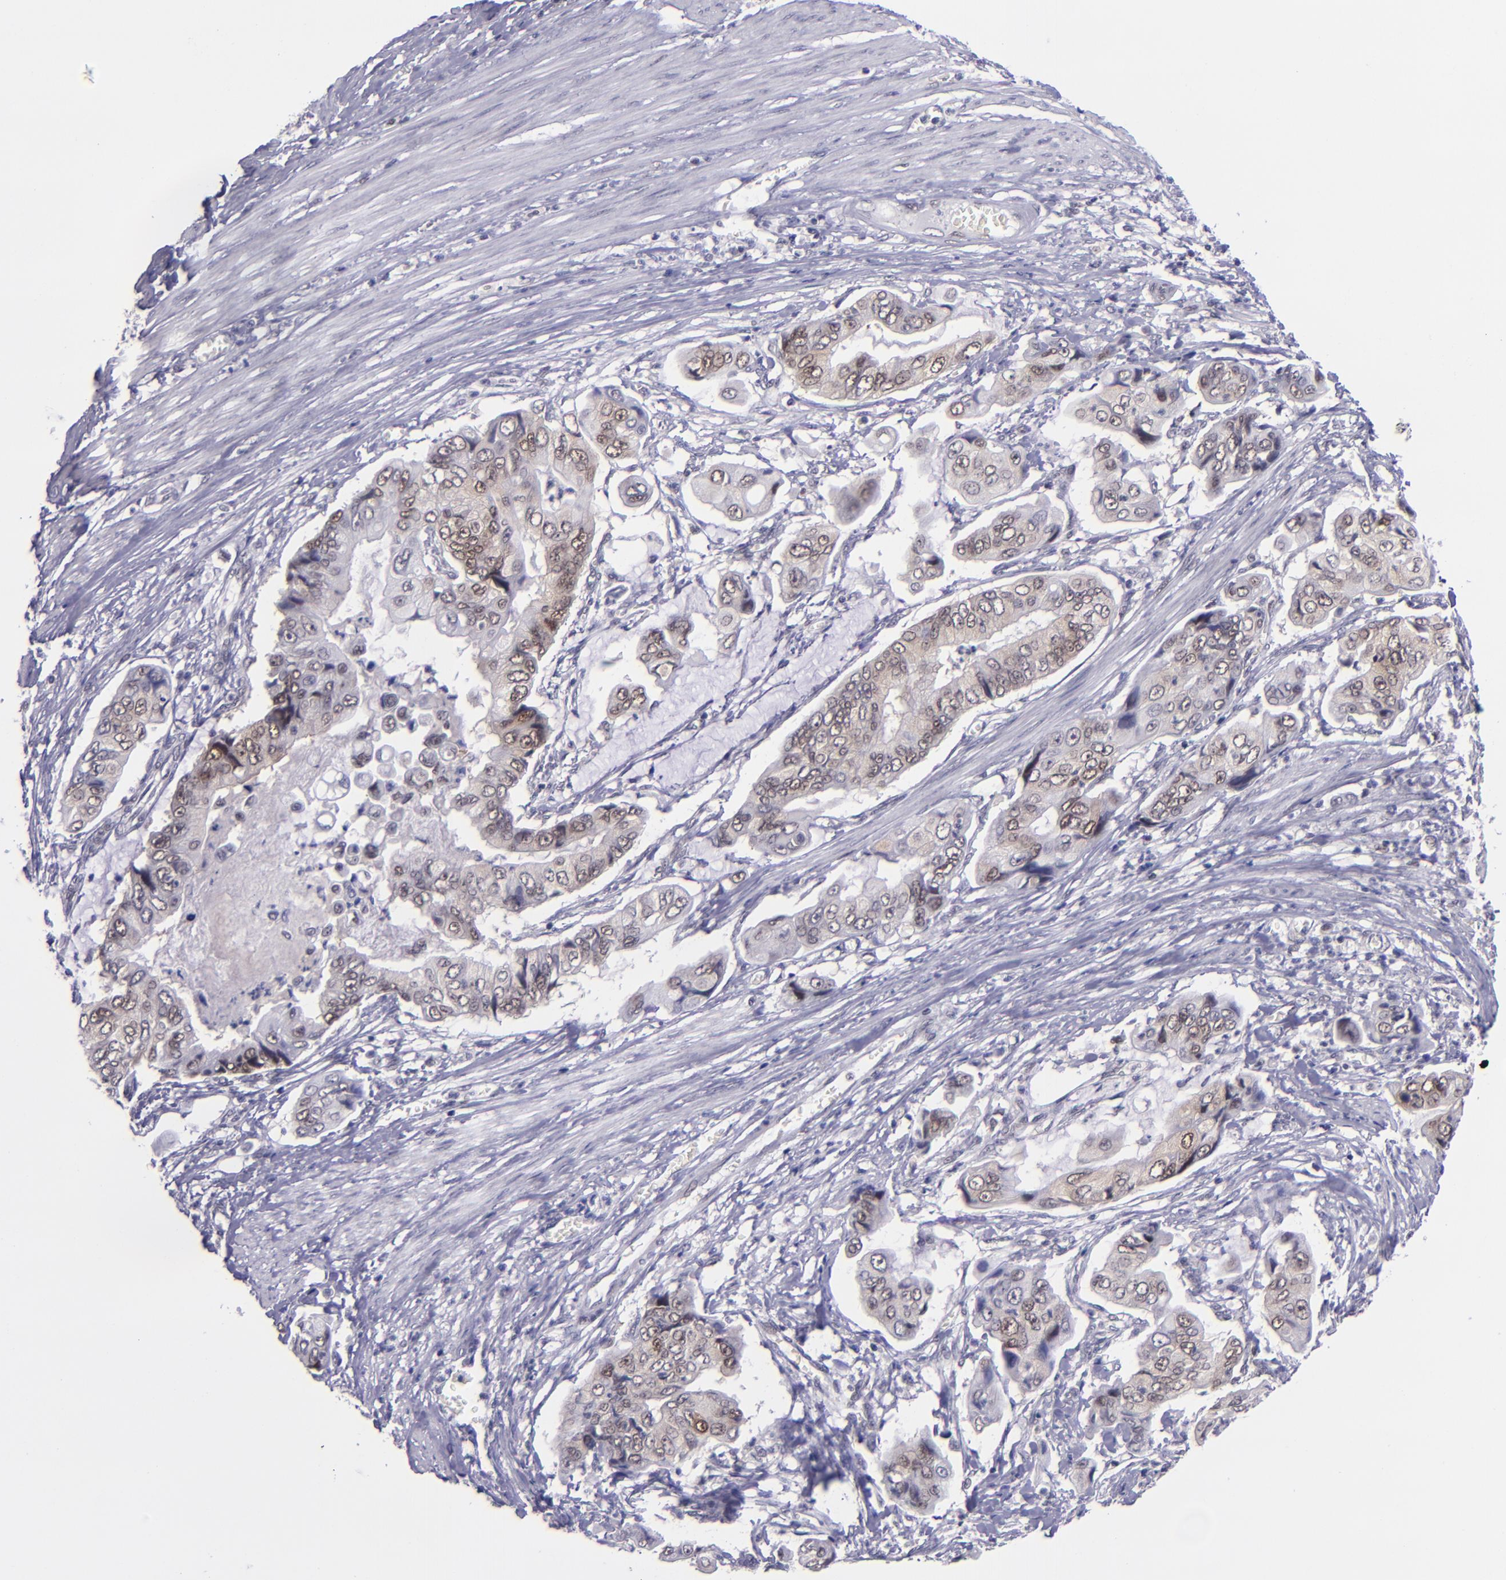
{"staining": {"intensity": "weak", "quantity": ">75%", "location": "nuclear"}, "tissue": "stomach cancer", "cell_type": "Tumor cells", "image_type": "cancer", "snomed": [{"axis": "morphology", "description": "Adenocarcinoma, NOS"}, {"axis": "topography", "description": "Stomach, upper"}], "caption": "Weak nuclear expression for a protein is identified in approximately >75% of tumor cells of stomach cancer (adenocarcinoma) using IHC.", "gene": "BAG1", "patient": {"sex": "male", "age": 80}}